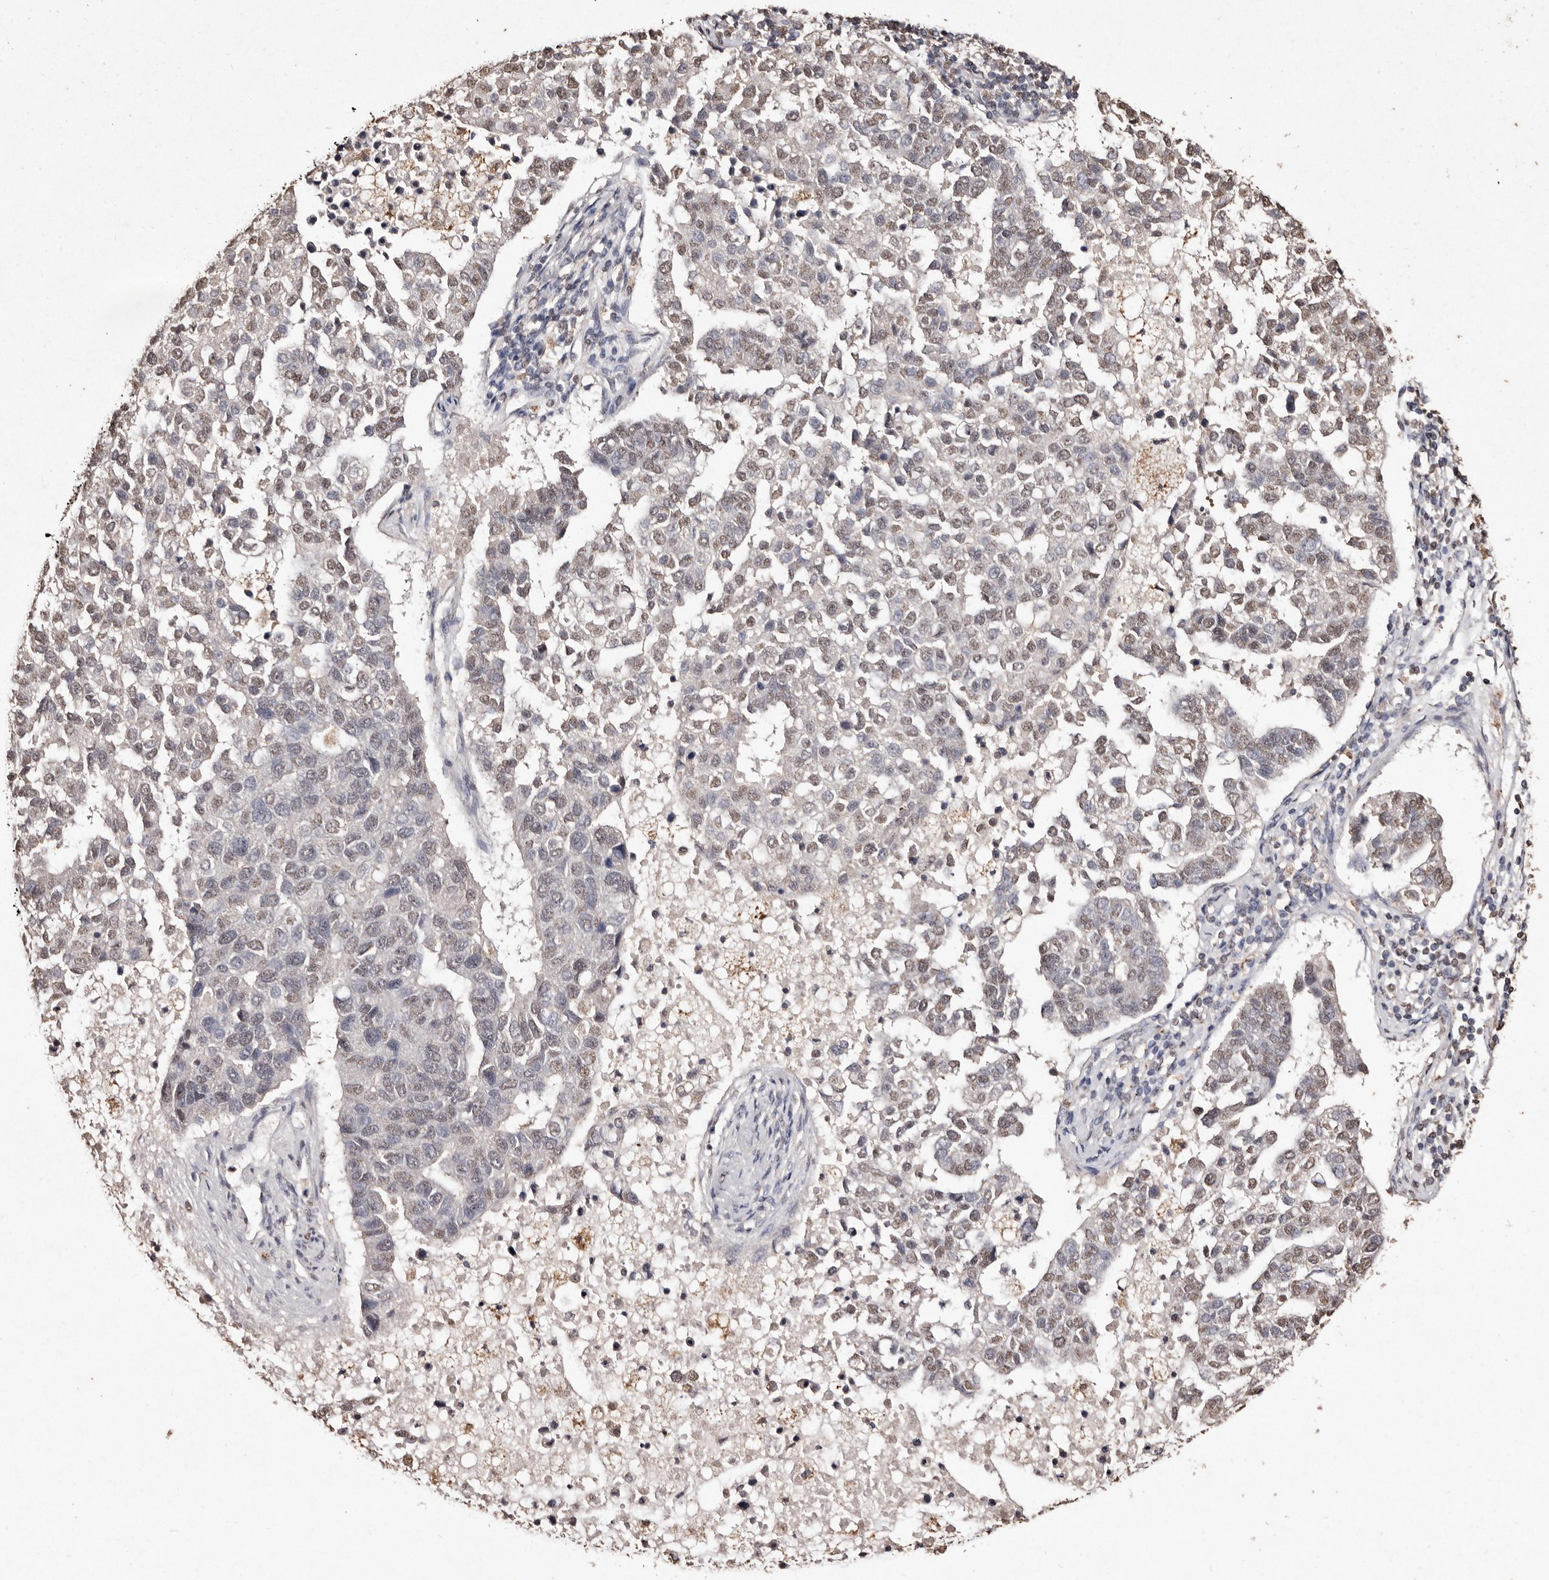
{"staining": {"intensity": "moderate", "quantity": ">75%", "location": "nuclear"}, "tissue": "pancreatic cancer", "cell_type": "Tumor cells", "image_type": "cancer", "snomed": [{"axis": "morphology", "description": "Adenocarcinoma, NOS"}, {"axis": "topography", "description": "Pancreas"}], "caption": "Immunohistochemical staining of human pancreatic cancer (adenocarcinoma) demonstrates moderate nuclear protein staining in approximately >75% of tumor cells.", "gene": "ERBB4", "patient": {"sex": "female", "age": 61}}